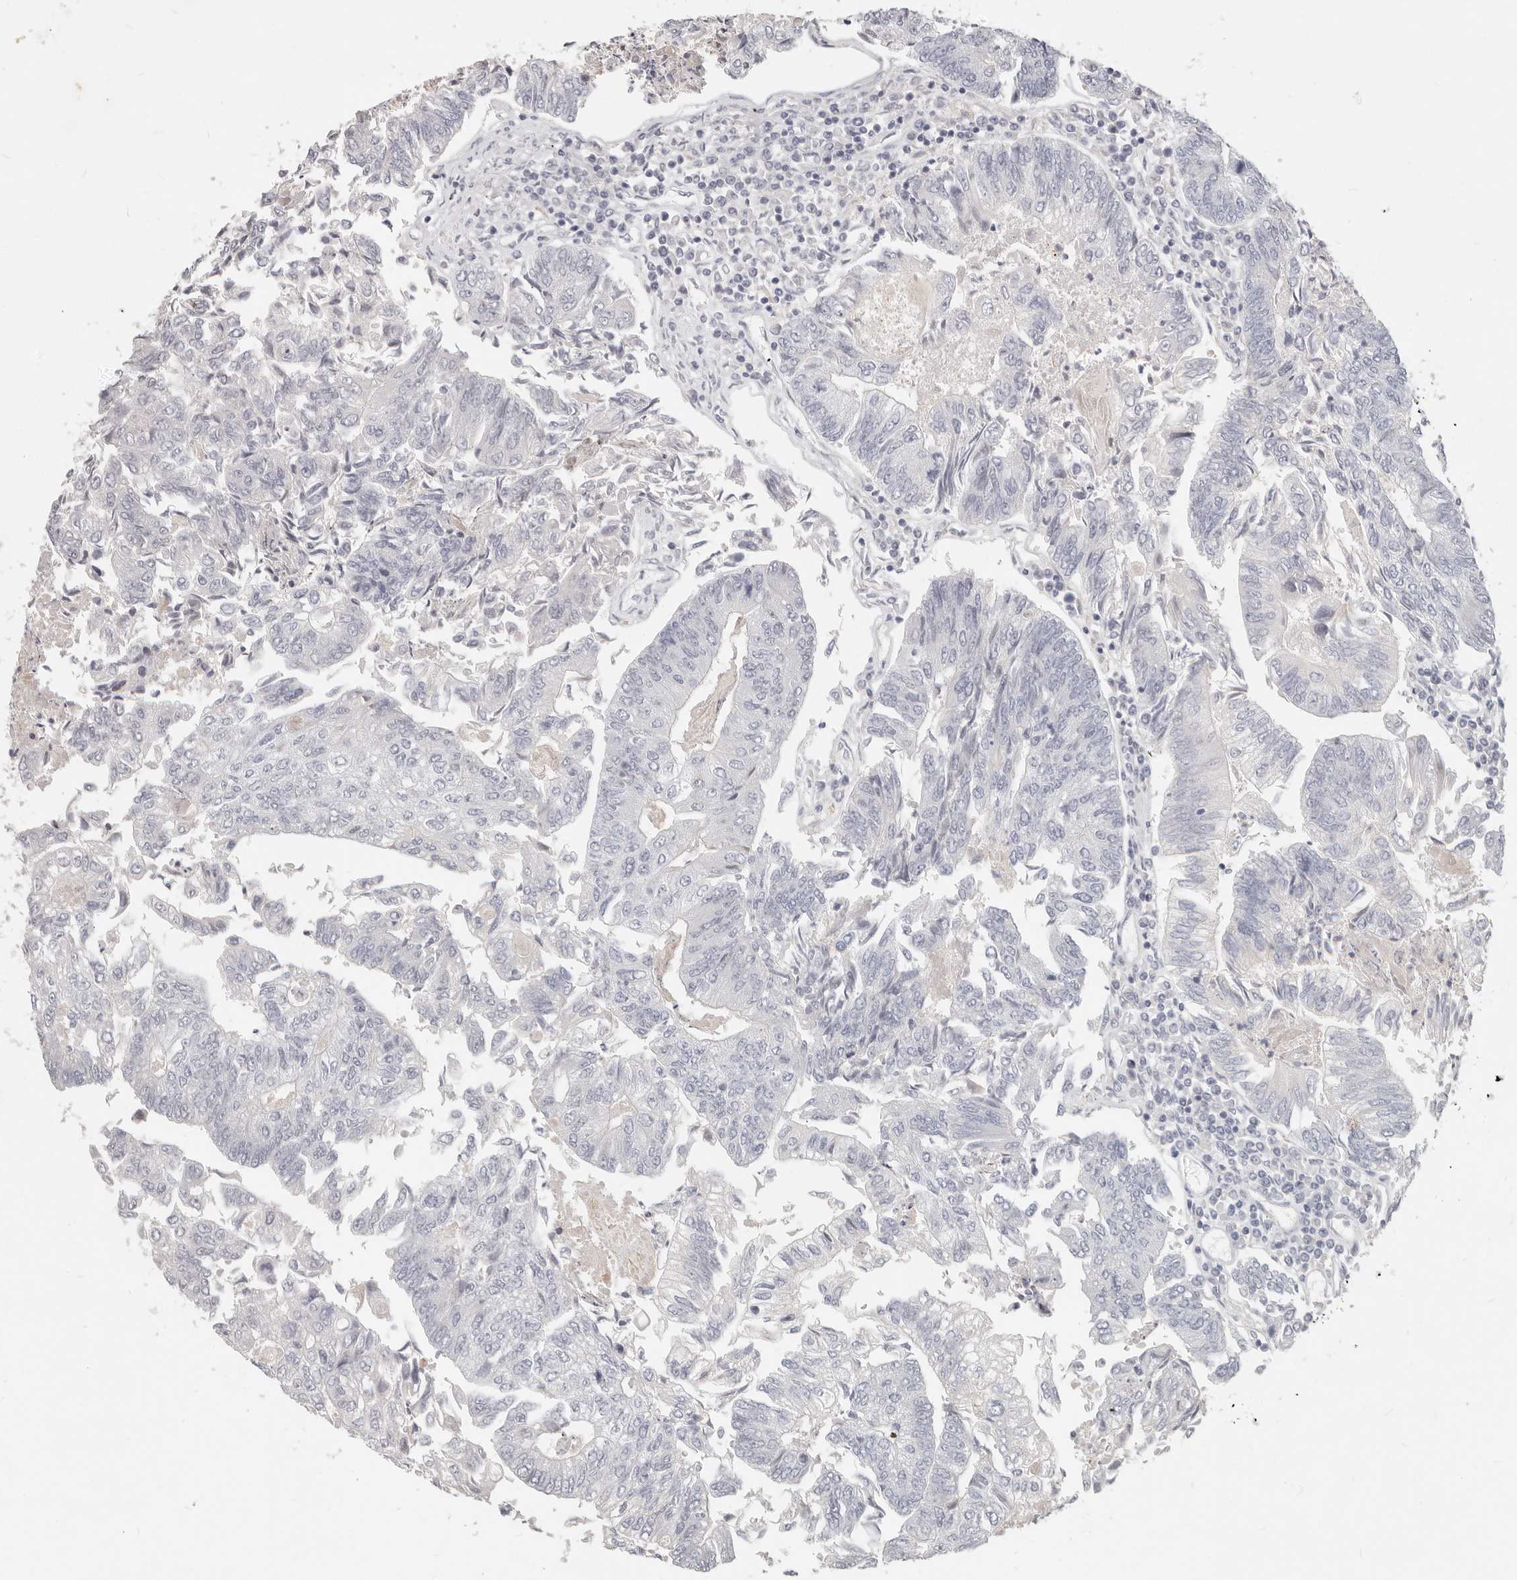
{"staining": {"intensity": "negative", "quantity": "none", "location": "none"}, "tissue": "colorectal cancer", "cell_type": "Tumor cells", "image_type": "cancer", "snomed": [{"axis": "morphology", "description": "Adenocarcinoma, NOS"}, {"axis": "topography", "description": "Colon"}], "caption": "Immunohistochemical staining of human colorectal cancer displays no significant expression in tumor cells.", "gene": "ZRANB1", "patient": {"sex": "female", "age": 67}}